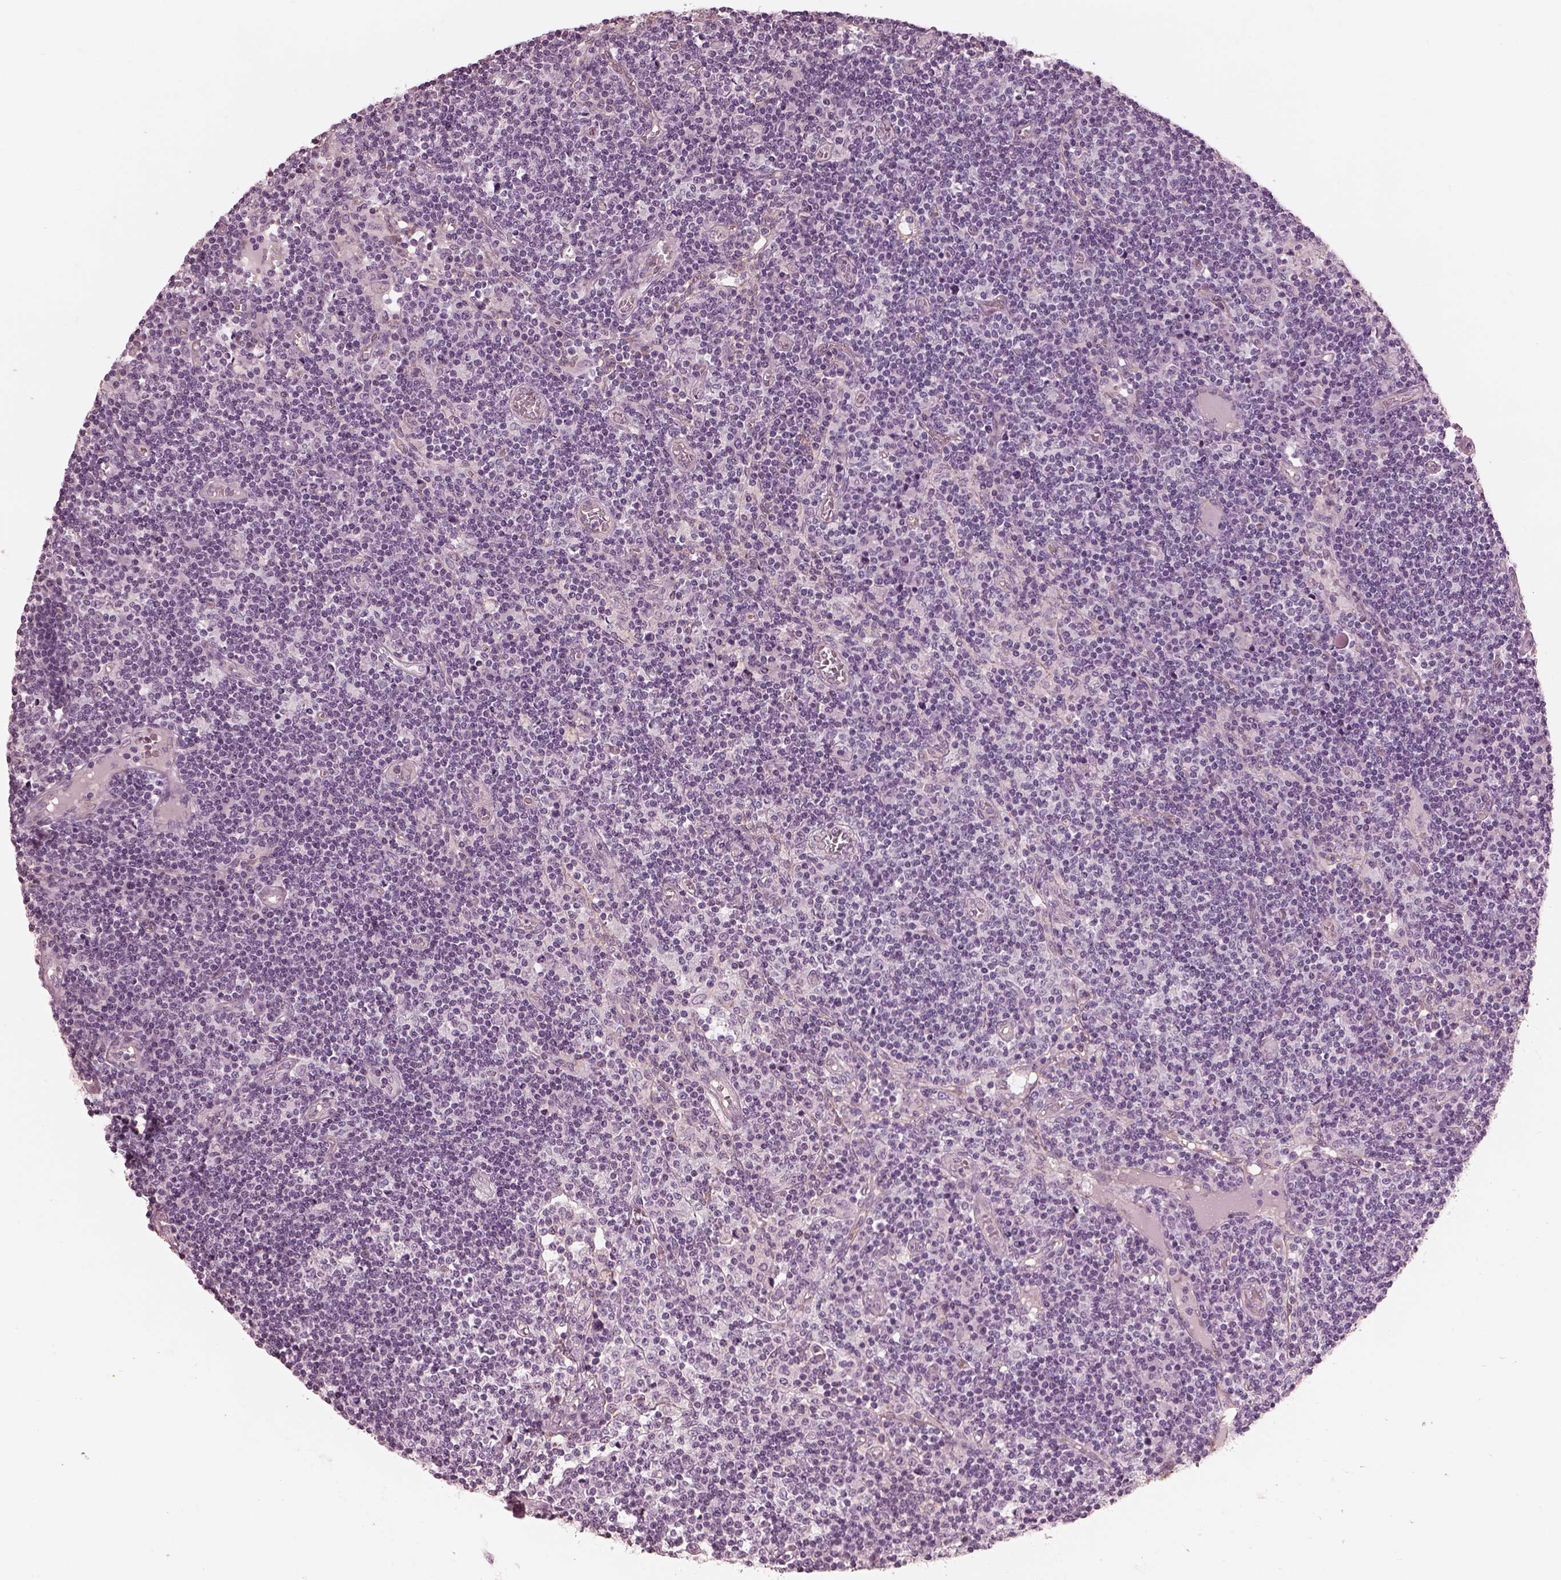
{"staining": {"intensity": "negative", "quantity": "none", "location": "none"}, "tissue": "lymph node", "cell_type": "Germinal center cells", "image_type": "normal", "snomed": [{"axis": "morphology", "description": "Normal tissue, NOS"}, {"axis": "topography", "description": "Lymph node"}], "caption": "IHC image of normal lymph node: lymph node stained with DAB displays no significant protein staining in germinal center cells. (Brightfield microscopy of DAB IHC at high magnification).", "gene": "EIF4E1B", "patient": {"sex": "female", "age": 72}}